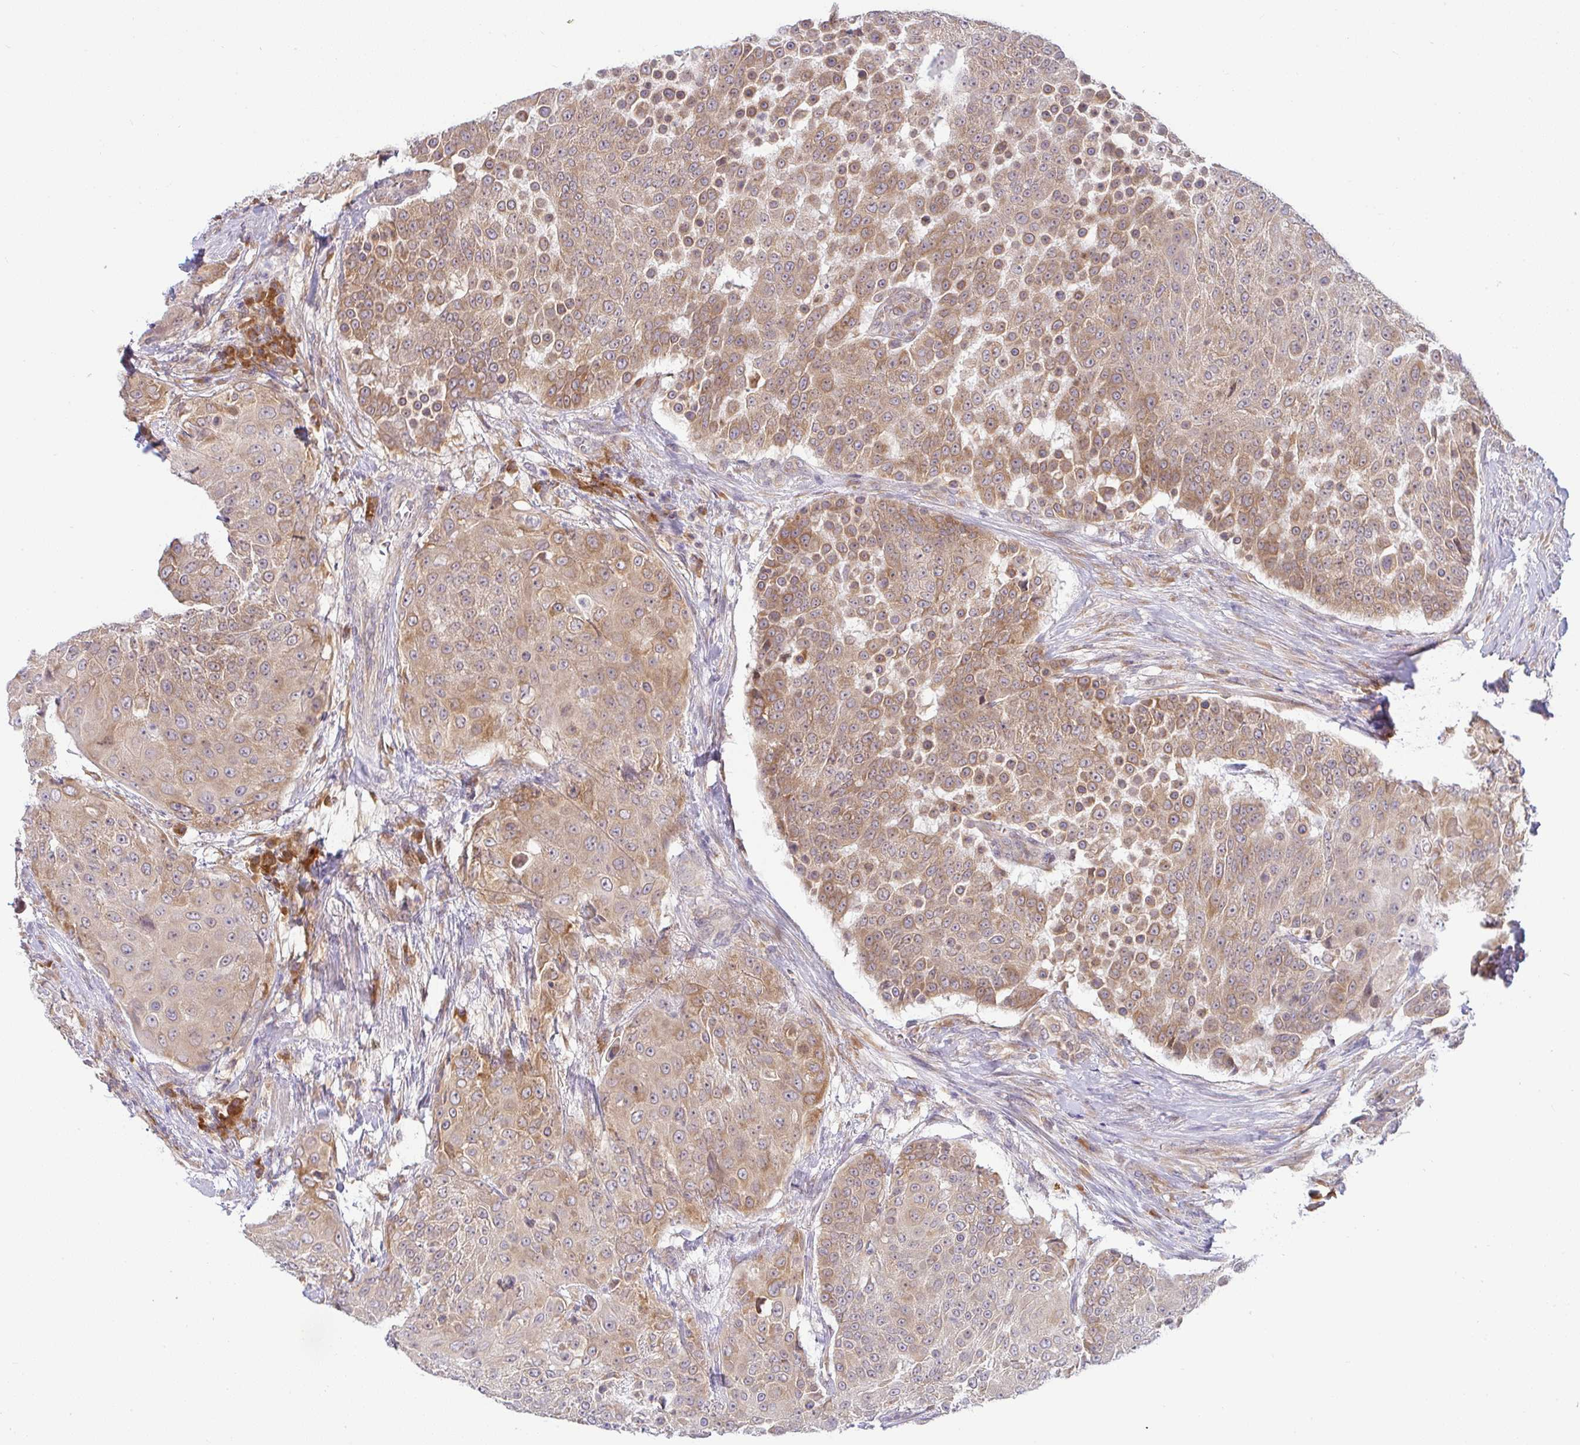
{"staining": {"intensity": "moderate", "quantity": ">75%", "location": "cytoplasmic/membranous"}, "tissue": "urothelial cancer", "cell_type": "Tumor cells", "image_type": "cancer", "snomed": [{"axis": "morphology", "description": "Urothelial carcinoma, High grade"}, {"axis": "topography", "description": "Urinary bladder"}], "caption": "Immunohistochemical staining of human urothelial cancer shows medium levels of moderate cytoplasmic/membranous protein expression in approximately >75% of tumor cells.", "gene": "DERL2", "patient": {"sex": "female", "age": 63}}